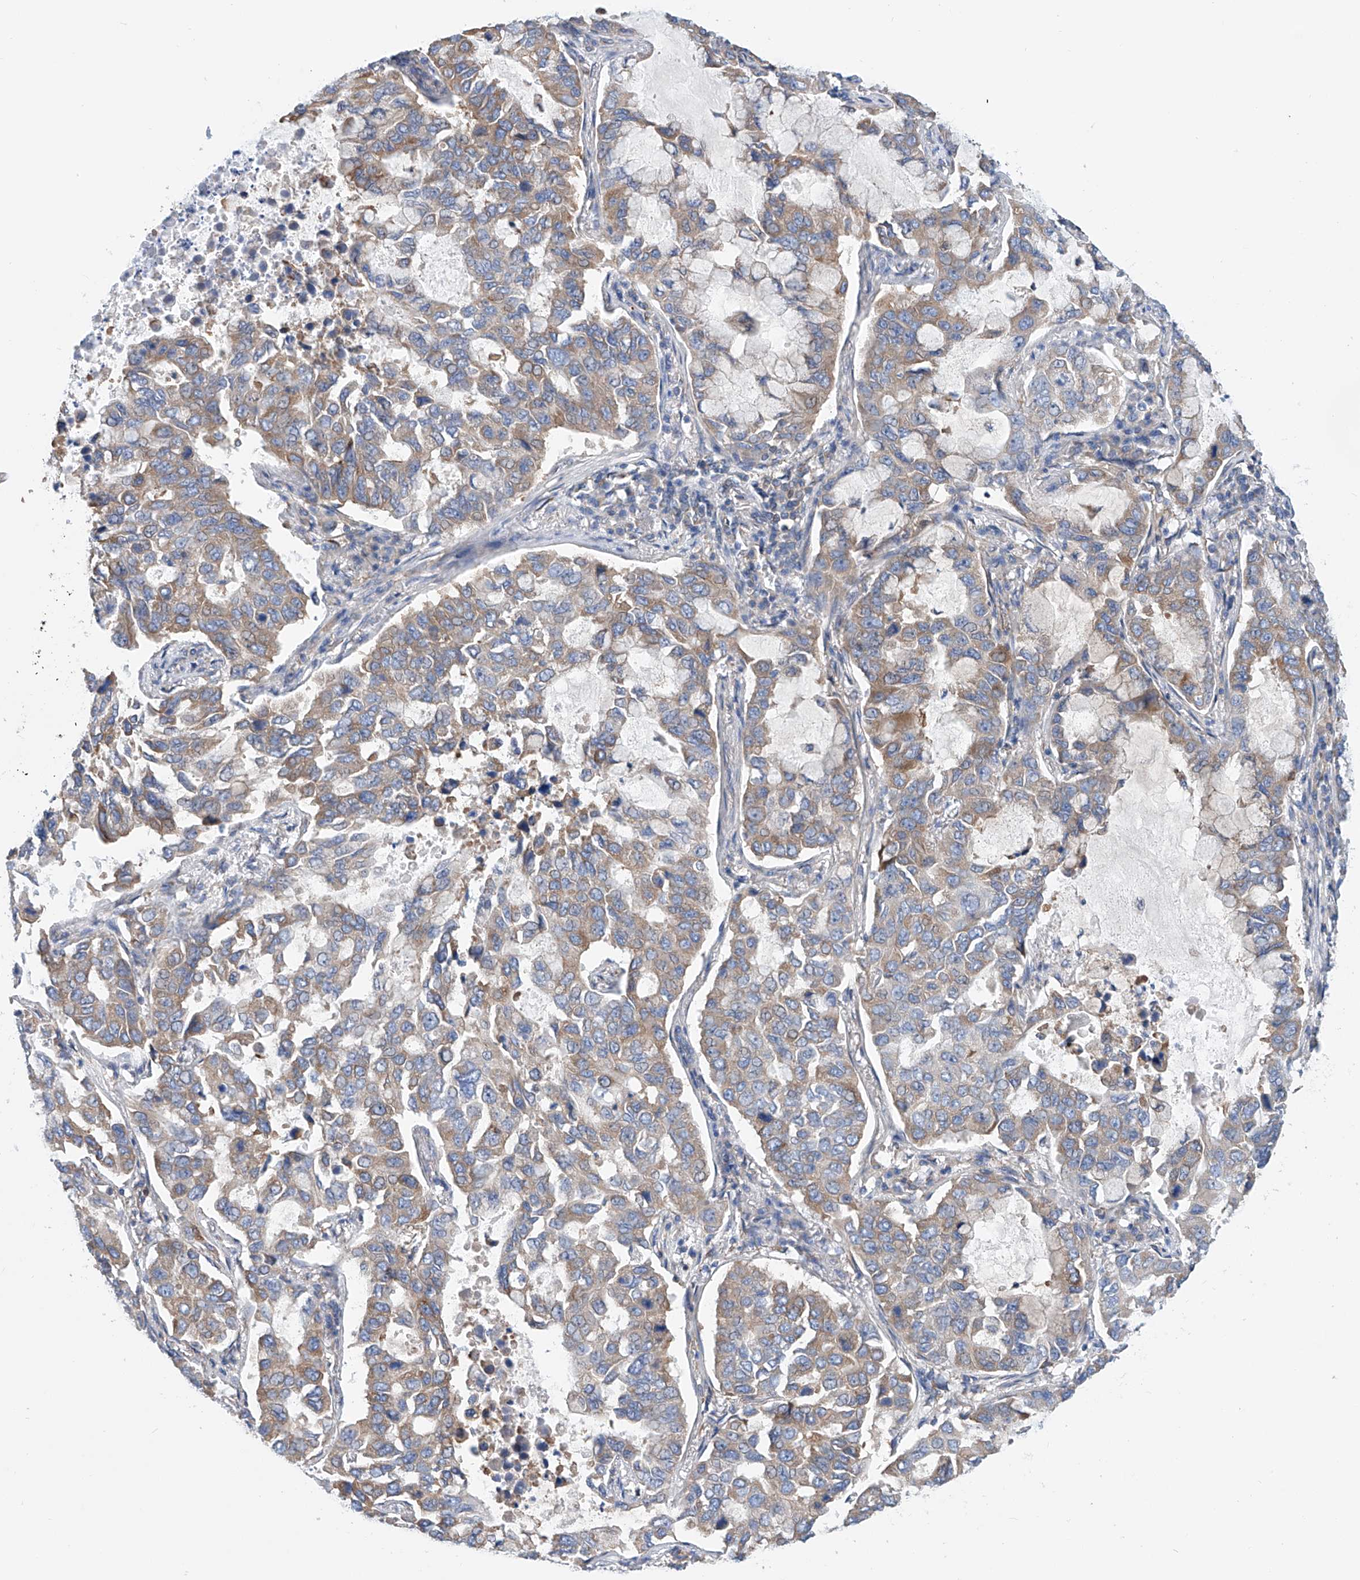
{"staining": {"intensity": "moderate", "quantity": "25%-75%", "location": "cytoplasmic/membranous"}, "tissue": "lung cancer", "cell_type": "Tumor cells", "image_type": "cancer", "snomed": [{"axis": "morphology", "description": "Adenocarcinoma, NOS"}, {"axis": "topography", "description": "Lung"}], "caption": "An image of human lung cancer stained for a protein demonstrates moderate cytoplasmic/membranous brown staining in tumor cells. (IHC, brightfield microscopy, high magnification).", "gene": "MAD2L1", "patient": {"sex": "male", "age": 64}}